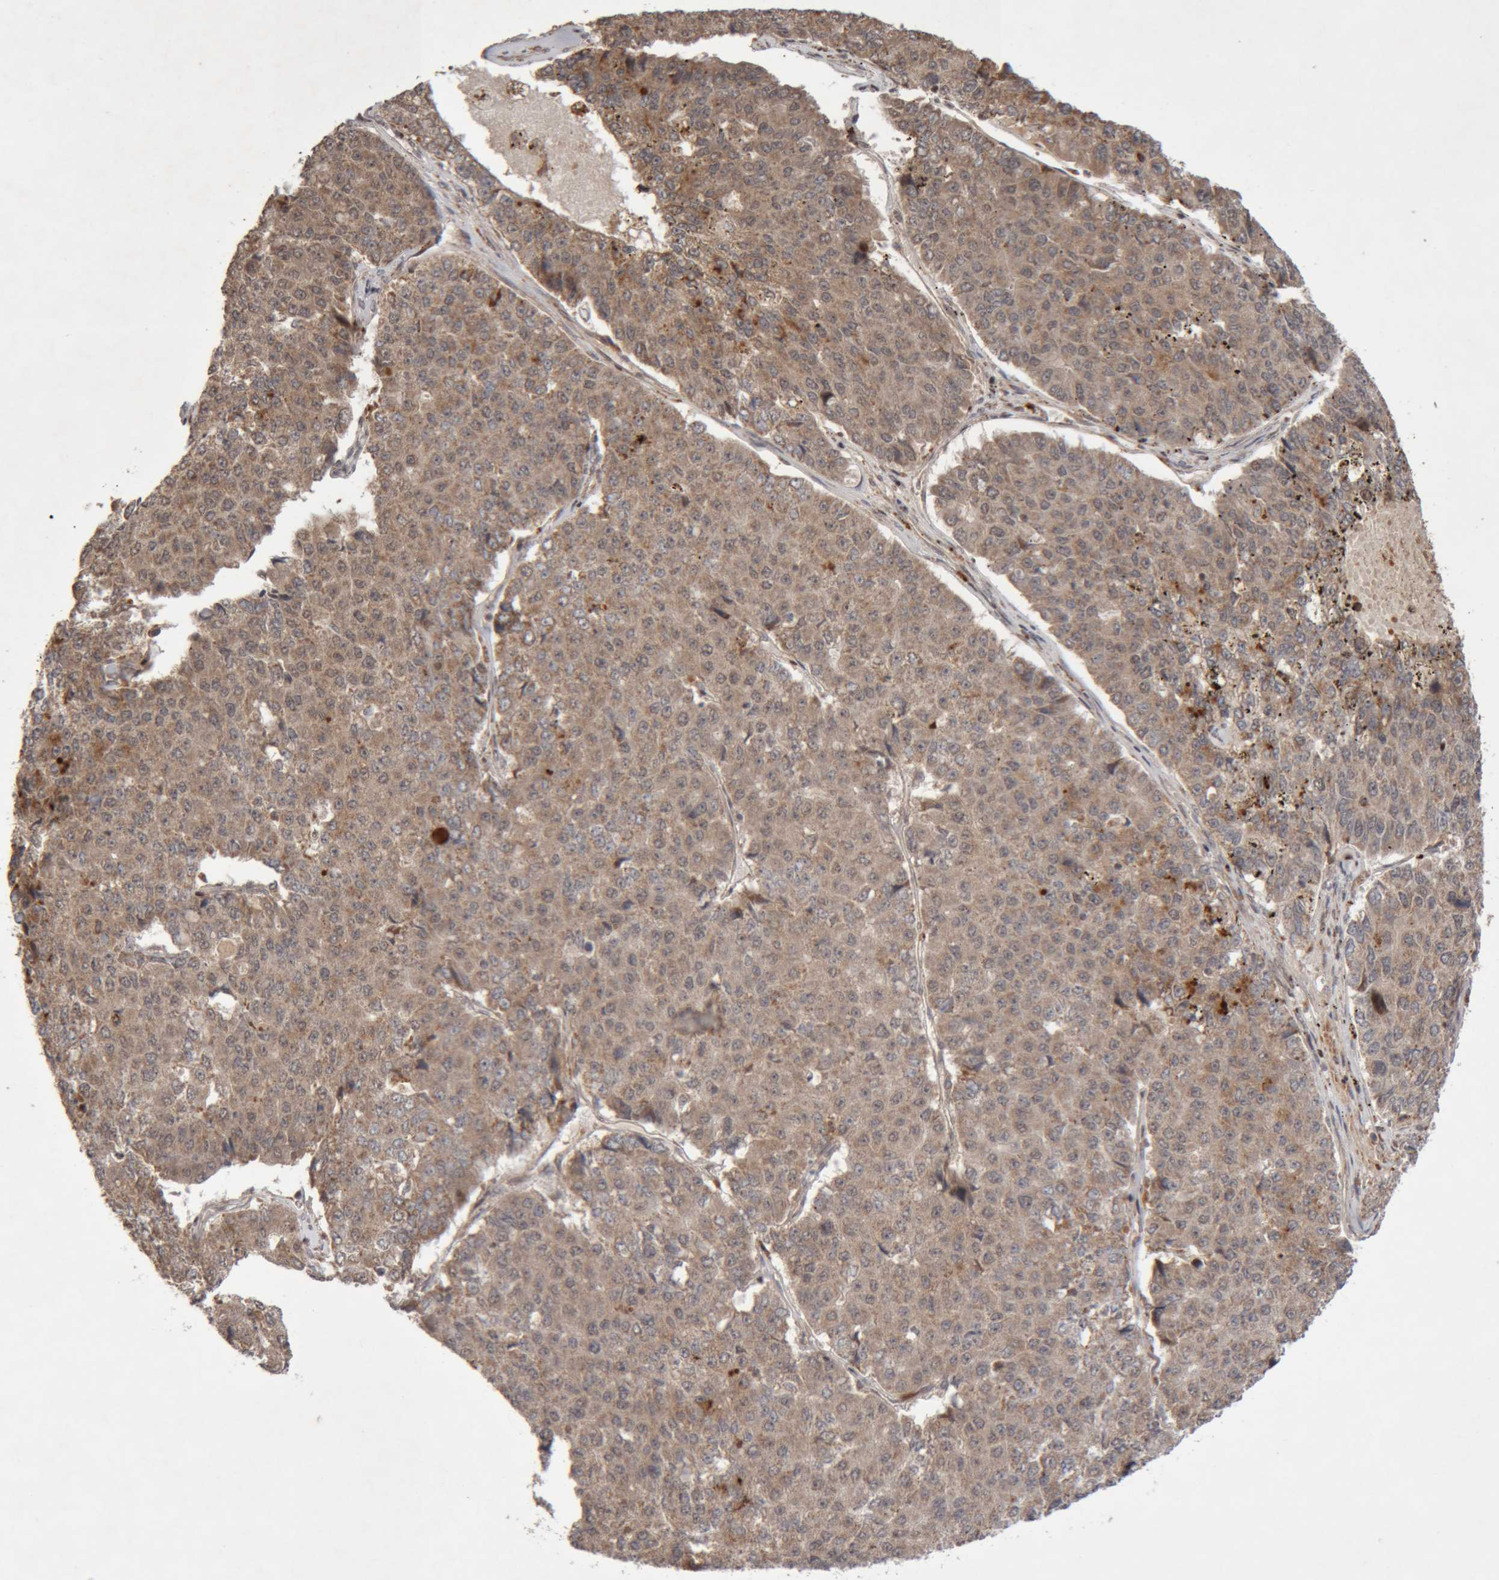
{"staining": {"intensity": "moderate", "quantity": ">75%", "location": "cytoplasmic/membranous"}, "tissue": "pancreatic cancer", "cell_type": "Tumor cells", "image_type": "cancer", "snomed": [{"axis": "morphology", "description": "Adenocarcinoma, NOS"}, {"axis": "topography", "description": "Pancreas"}], "caption": "This micrograph demonstrates pancreatic cancer stained with immunohistochemistry (IHC) to label a protein in brown. The cytoplasmic/membranous of tumor cells show moderate positivity for the protein. Nuclei are counter-stained blue.", "gene": "KIF21B", "patient": {"sex": "male", "age": 50}}